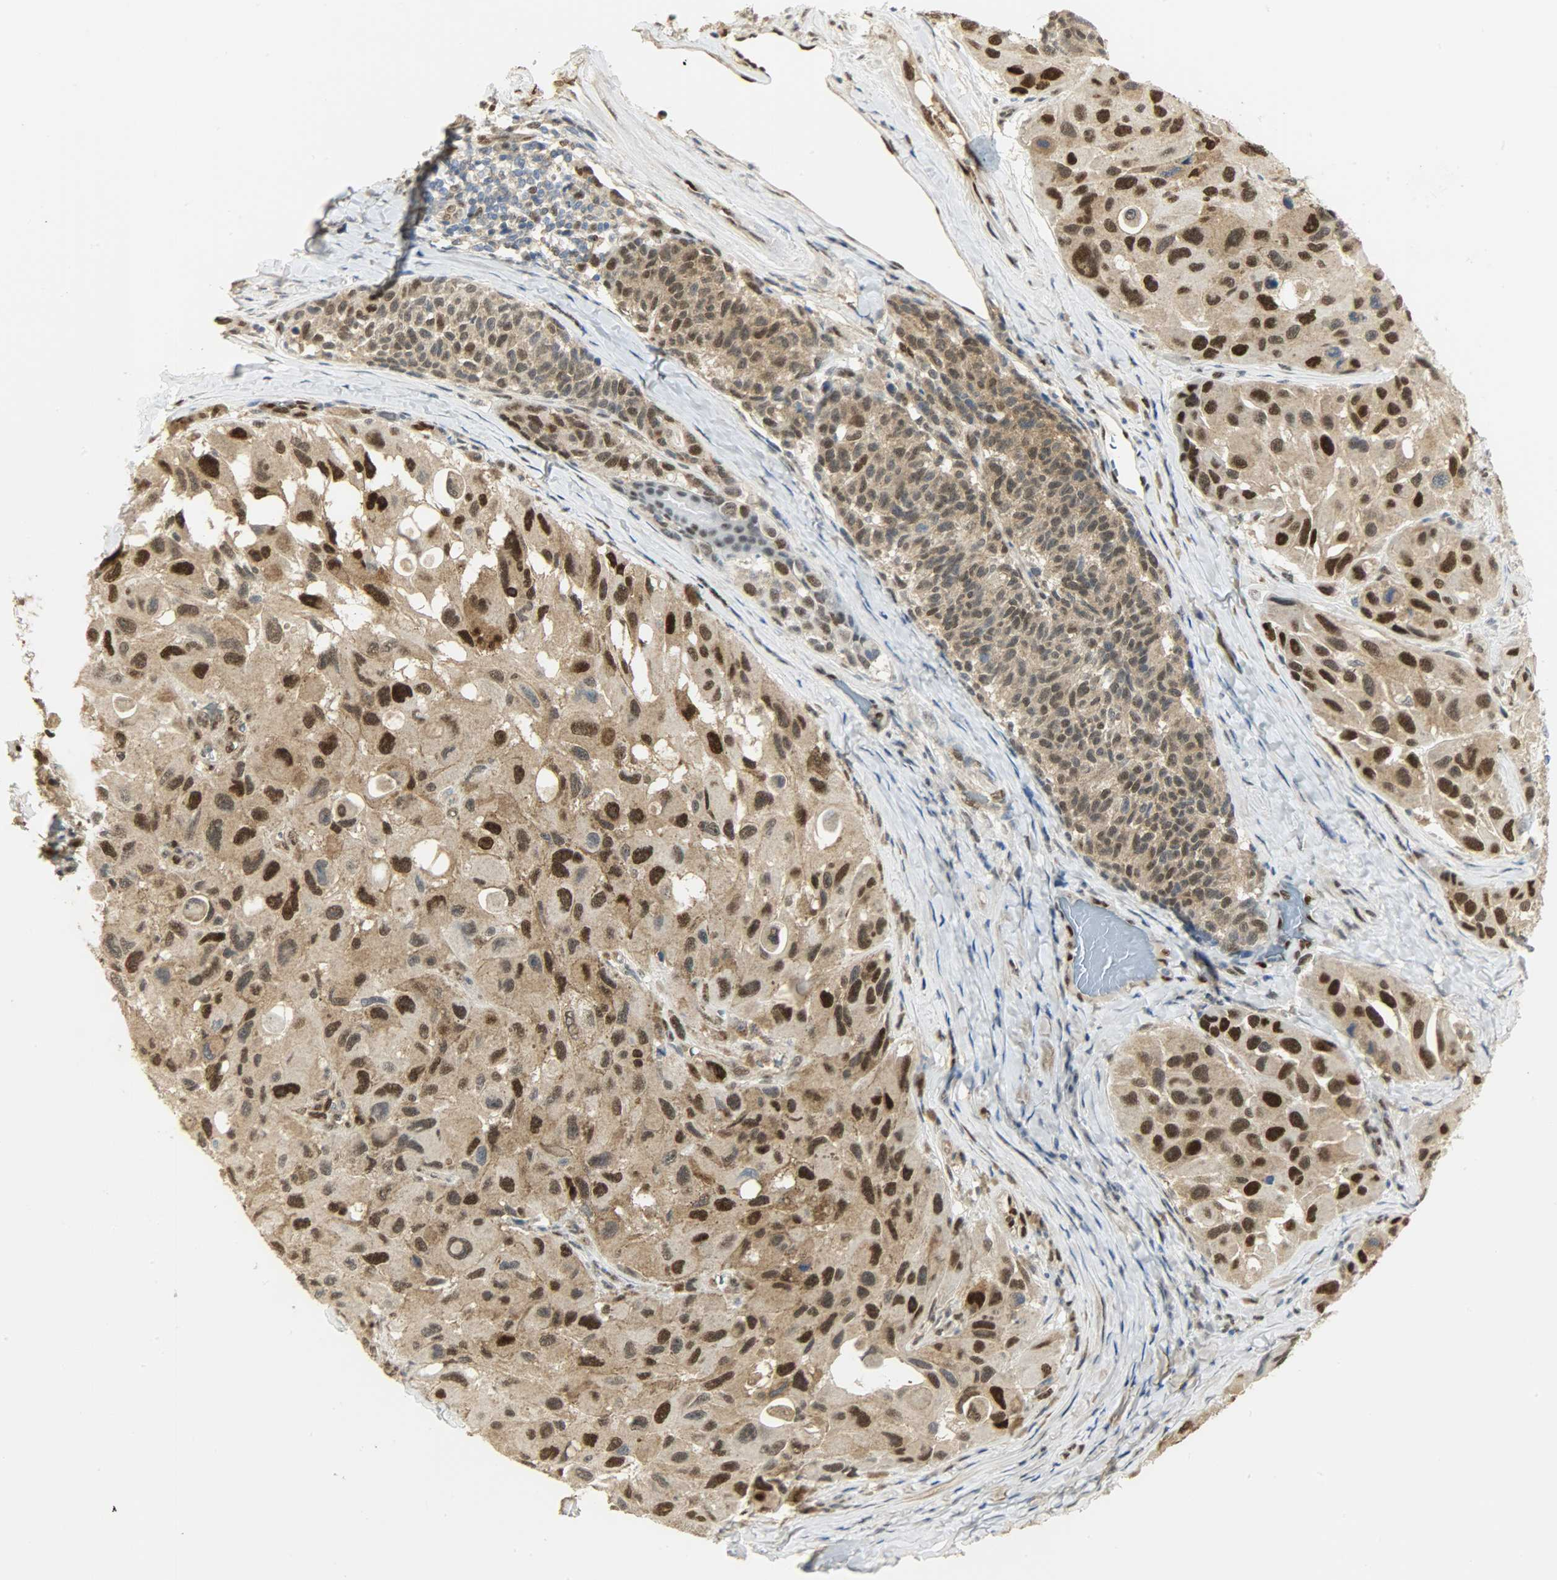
{"staining": {"intensity": "strong", "quantity": ">75%", "location": "nuclear"}, "tissue": "melanoma", "cell_type": "Tumor cells", "image_type": "cancer", "snomed": [{"axis": "morphology", "description": "Malignant melanoma, NOS"}, {"axis": "topography", "description": "Skin"}], "caption": "IHC photomicrograph of neoplastic tissue: melanoma stained using IHC displays high levels of strong protein expression localized specifically in the nuclear of tumor cells, appearing as a nuclear brown color.", "gene": "NPEPL1", "patient": {"sex": "female", "age": 73}}